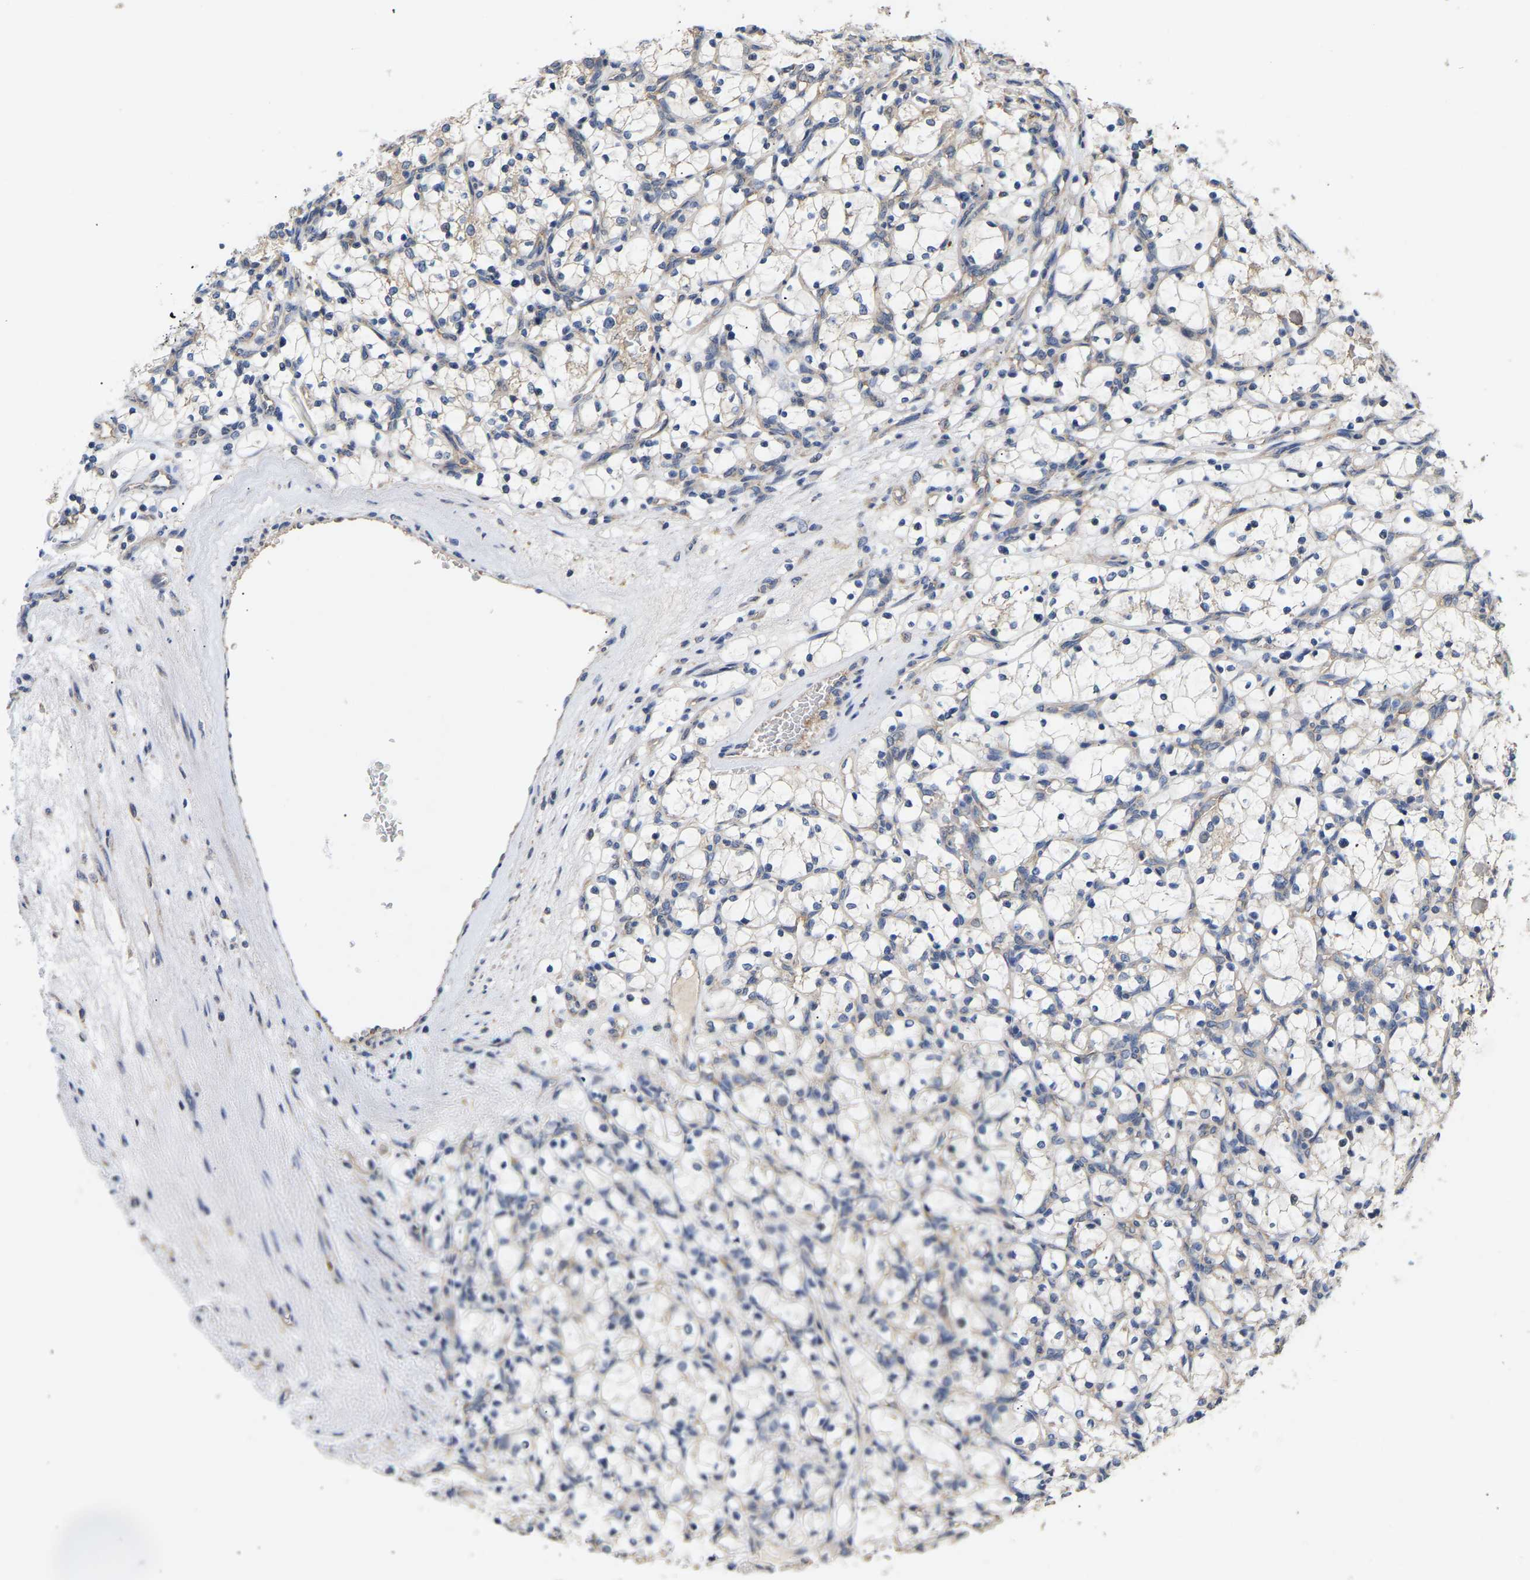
{"staining": {"intensity": "negative", "quantity": "none", "location": "none"}, "tissue": "renal cancer", "cell_type": "Tumor cells", "image_type": "cancer", "snomed": [{"axis": "morphology", "description": "Adenocarcinoma, NOS"}, {"axis": "topography", "description": "Kidney"}], "caption": "The image shows no significant expression in tumor cells of adenocarcinoma (renal).", "gene": "AIMP2", "patient": {"sex": "female", "age": 69}}